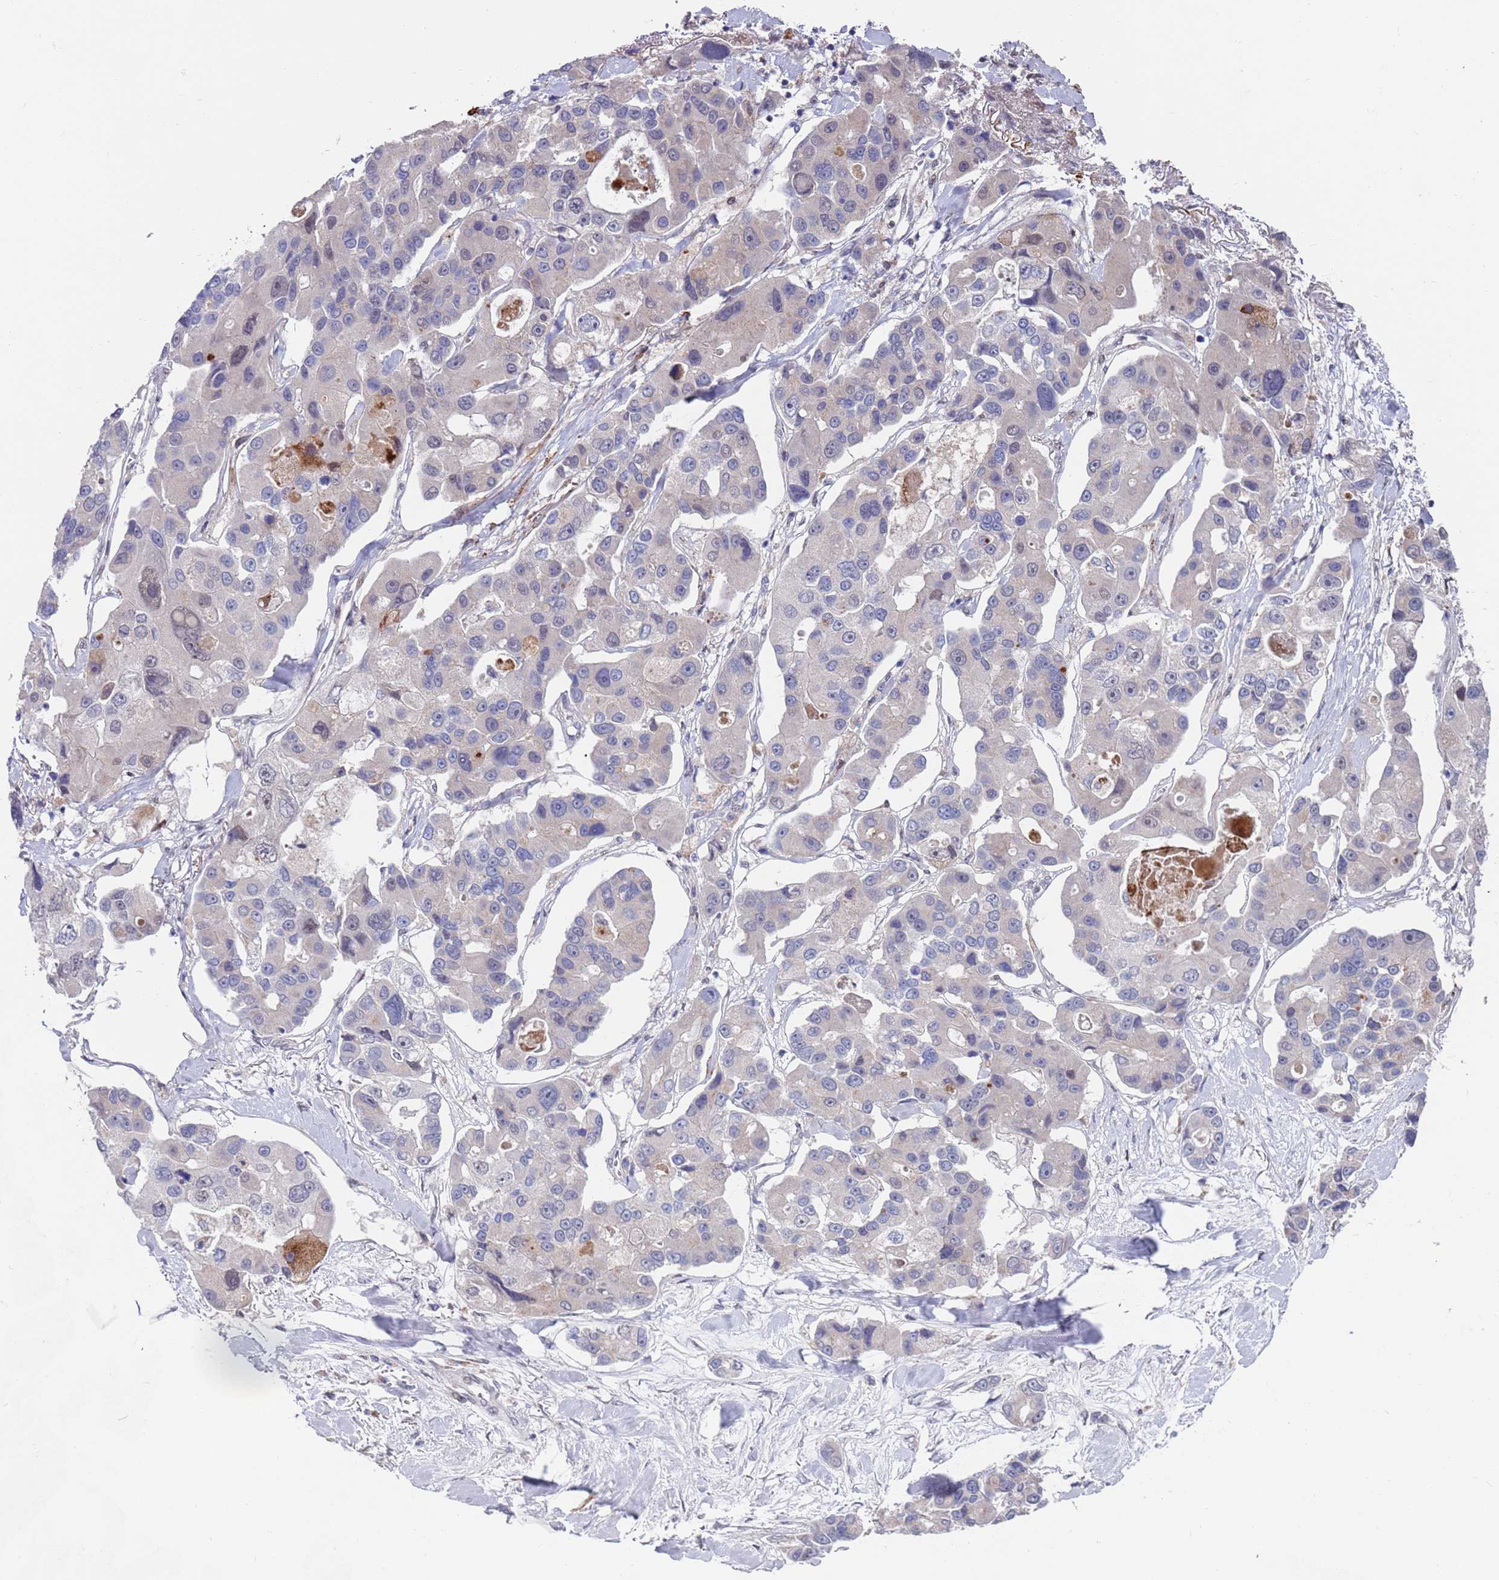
{"staining": {"intensity": "negative", "quantity": "none", "location": "none"}, "tissue": "lung cancer", "cell_type": "Tumor cells", "image_type": "cancer", "snomed": [{"axis": "morphology", "description": "Adenocarcinoma, NOS"}, {"axis": "topography", "description": "Lung"}], "caption": "Immunohistochemistry (IHC) image of lung cancer (adenocarcinoma) stained for a protein (brown), which displays no staining in tumor cells.", "gene": "FBXO27", "patient": {"sex": "female", "age": 54}}